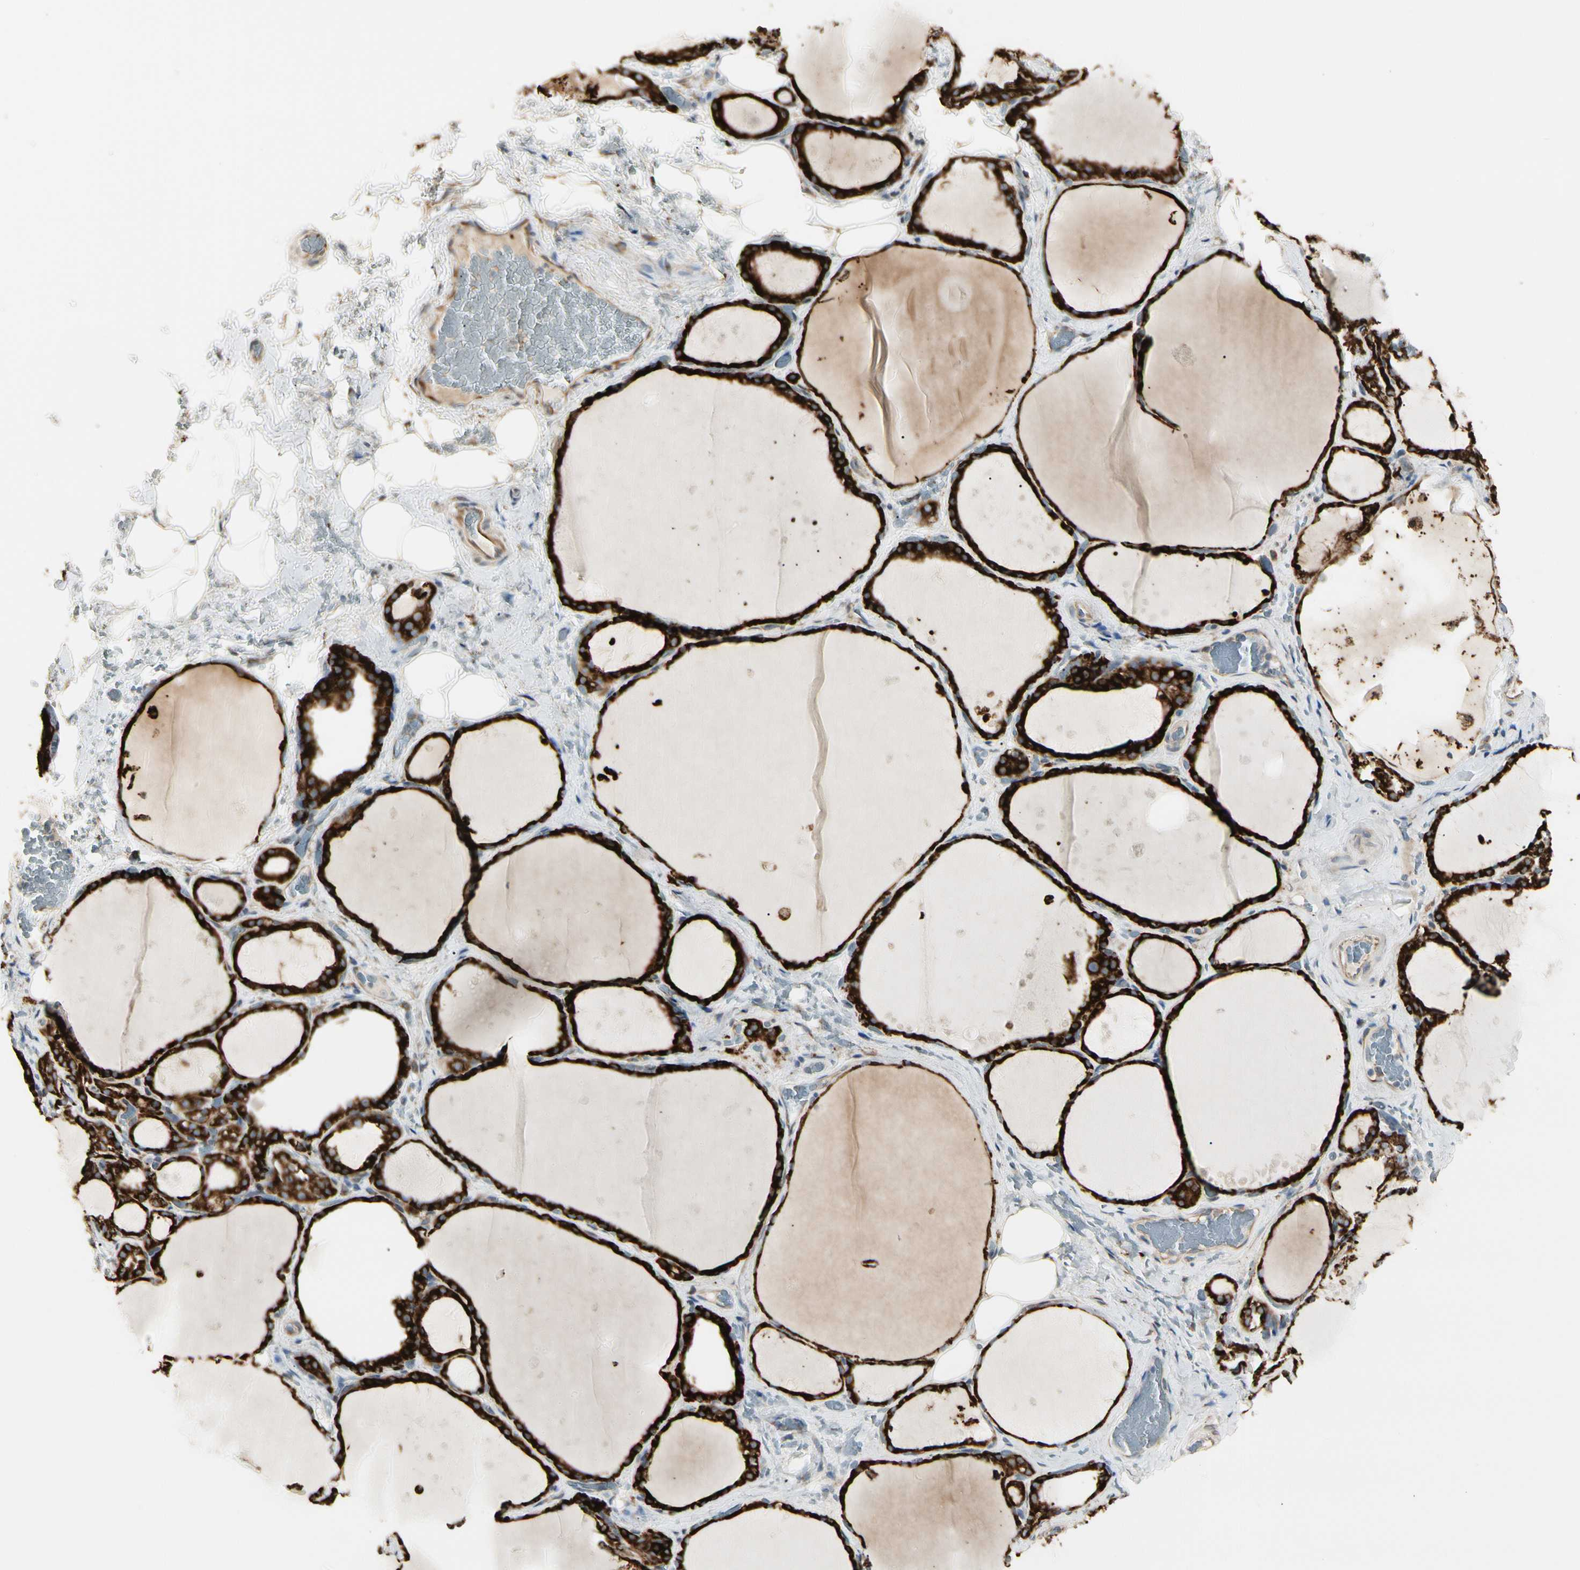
{"staining": {"intensity": "strong", "quantity": ">75%", "location": "cytoplasmic/membranous"}, "tissue": "thyroid gland", "cell_type": "Glandular cells", "image_type": "normal", "snomed": [{"axis": "morphology", "description": "Normal tissue, NOS"}, {"axis": "topography", "description": "Thyroid gland"}], "caption": "Approximately >75% of glandular cells in normal human thyroid gland demonstrate strong cytoplasmic/membranous protein expression as visualized by brown immunohistochemical staining.", "gene": "HSP90B1", "patient": {"sex": "male", "age": 61}}